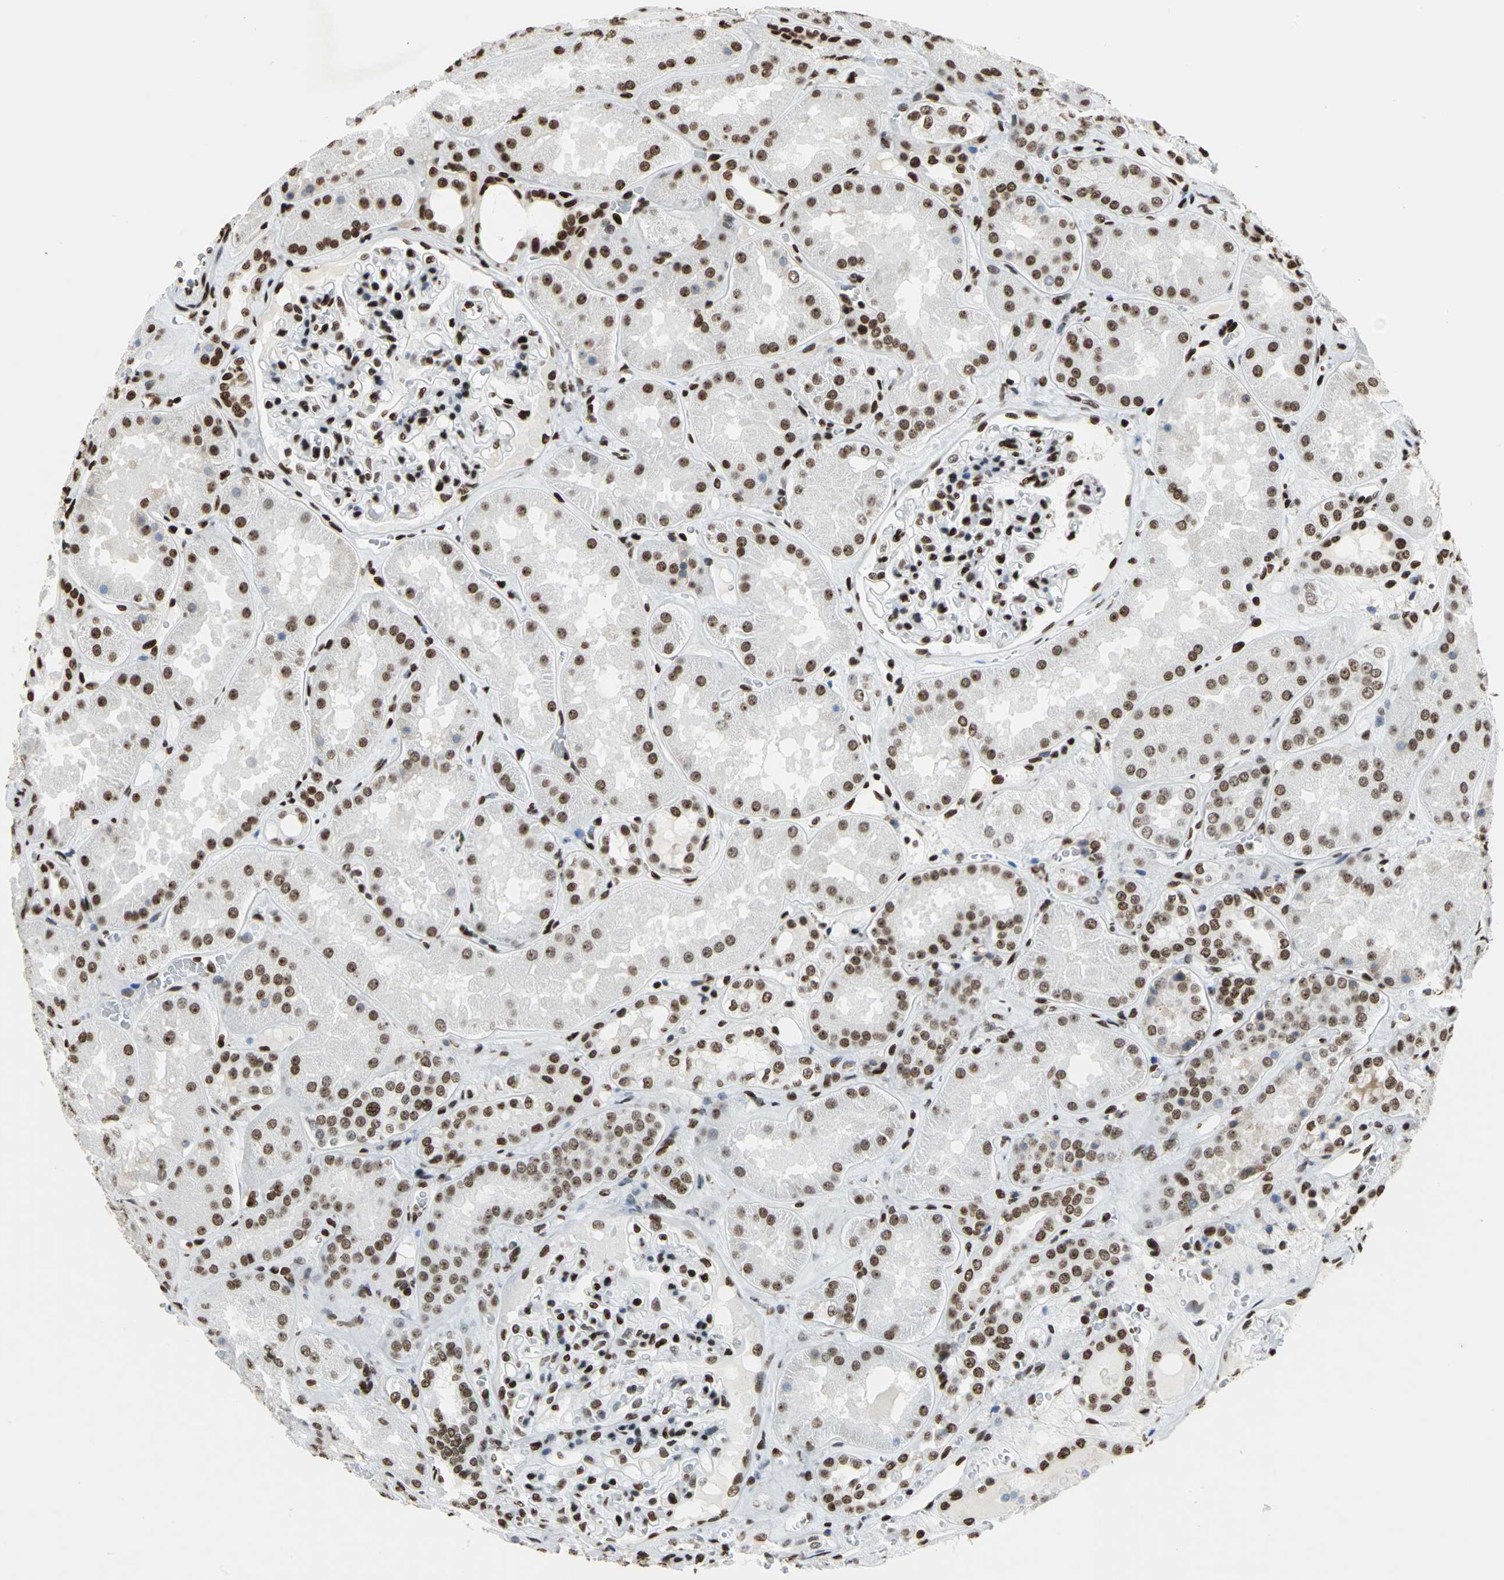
{"staining": {"intensity": "strong", "quantity": ">75%", "location": "nuclear"}, "tissue": "kidney", "cell_type": "Cells in glomeruli", "image_type": "normal", "snomed": [{"axis": "morphology", "description": "Normal tissue, NOS"}, {"axis": "topography", "description": "Kidney"}], "caption": "Immunohistochemistry (IHC) (DAB (3,3'-diaminobenzidine)) staining of unremarkable kidney reveals strong nuclear protein expression in about >75% of cells in glomeruli.", "gene": "HMGB1", "patient": {"sex": "female", "age": 56}}